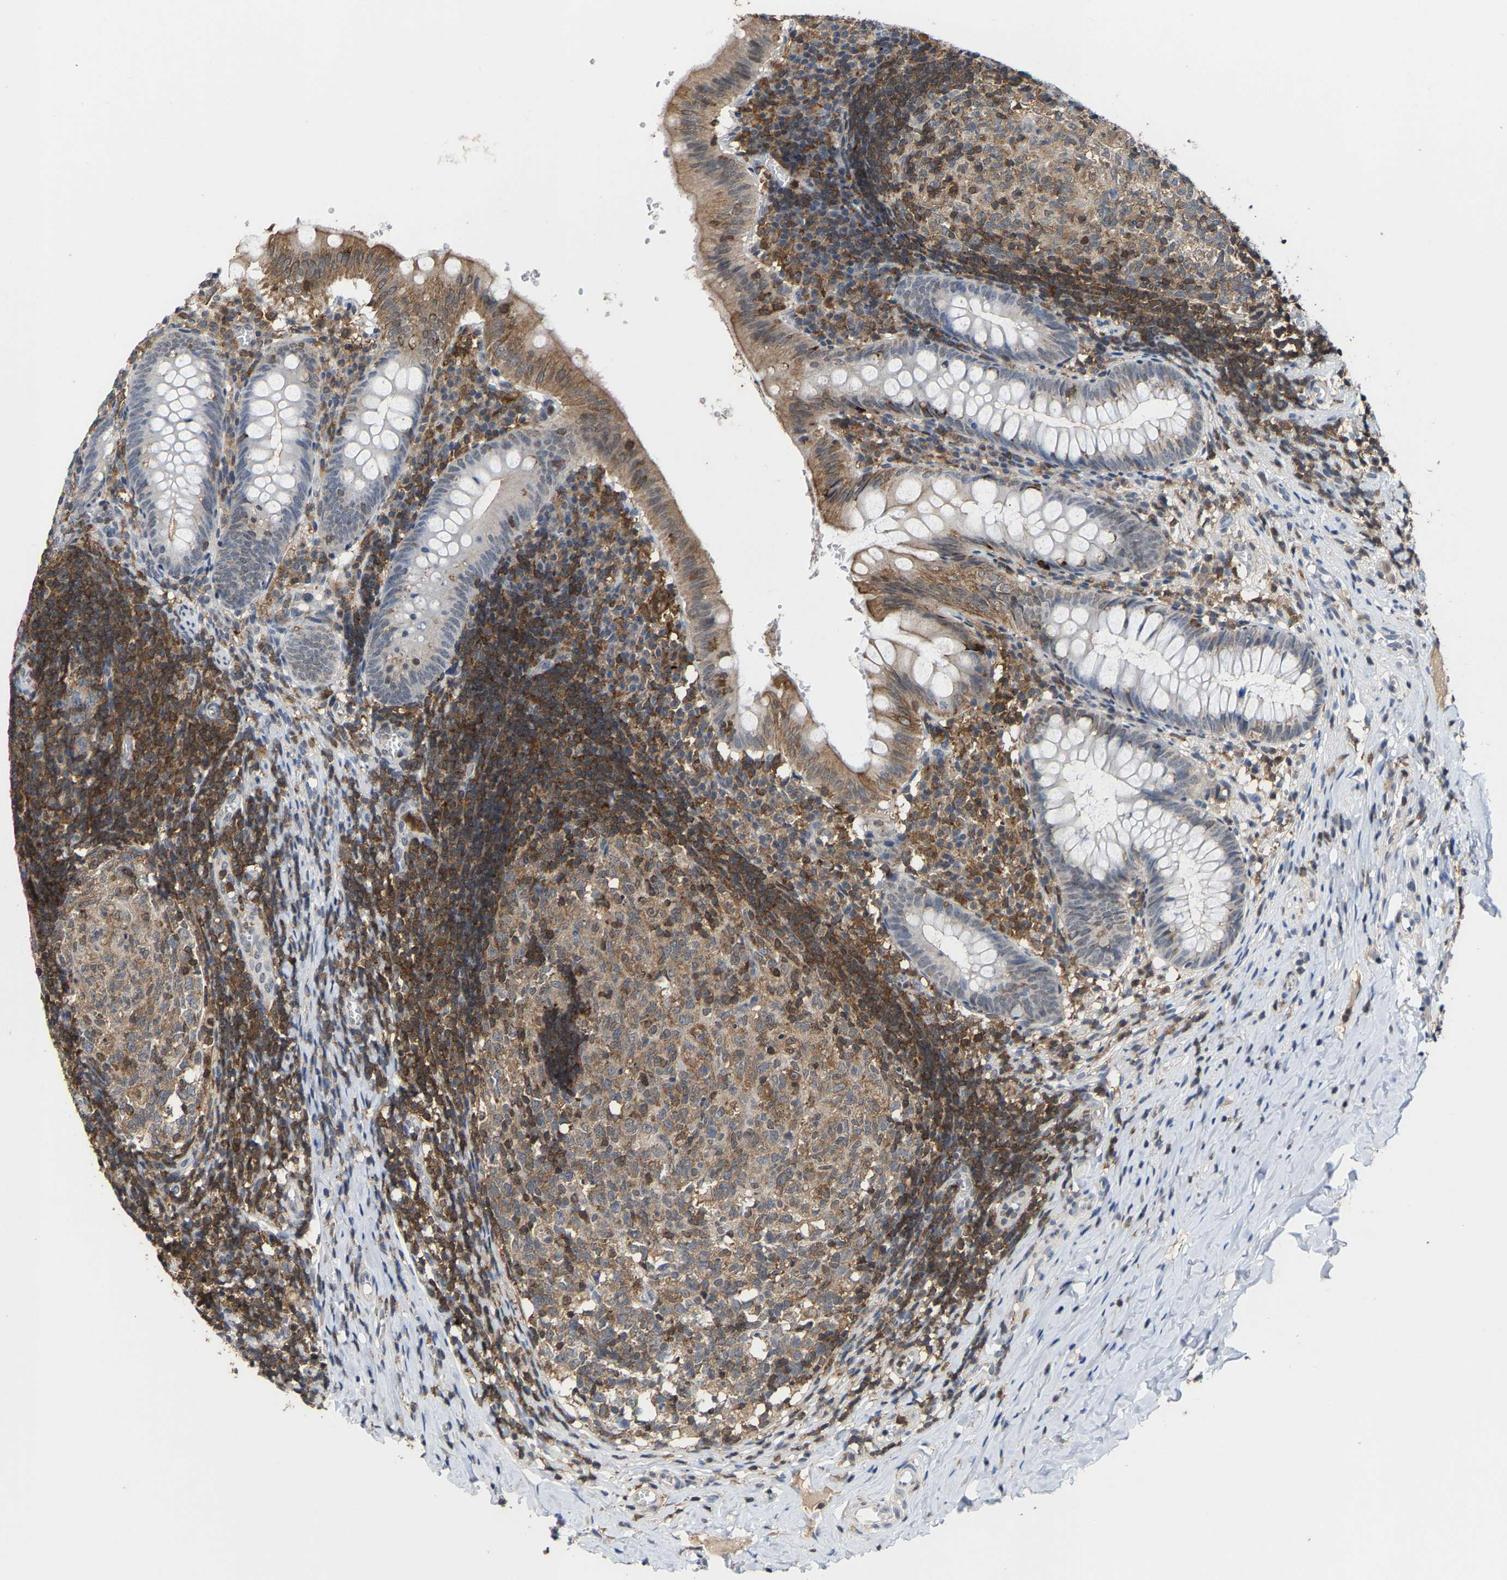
{"staining": {"intensity": "weak", "quantity": "25%-75%", "location": "cytoplasmic/membranous"}, "tissue": "appendix", "cell_type": "Glandular cells", "image_type": "normal", "snomed": [{"axis": "morphology", "description": "Normal tissue, NOS"}, {"axis": "topography", "description": "Appendix"}], "caption": "Appendix stained with a brown dye reveals weak cytoplasmic/membranous positive positivity in approximately 25%-75% of glandular cells.", "gene": "FGD3", "patient": {"sex": "male", "age": 8}}